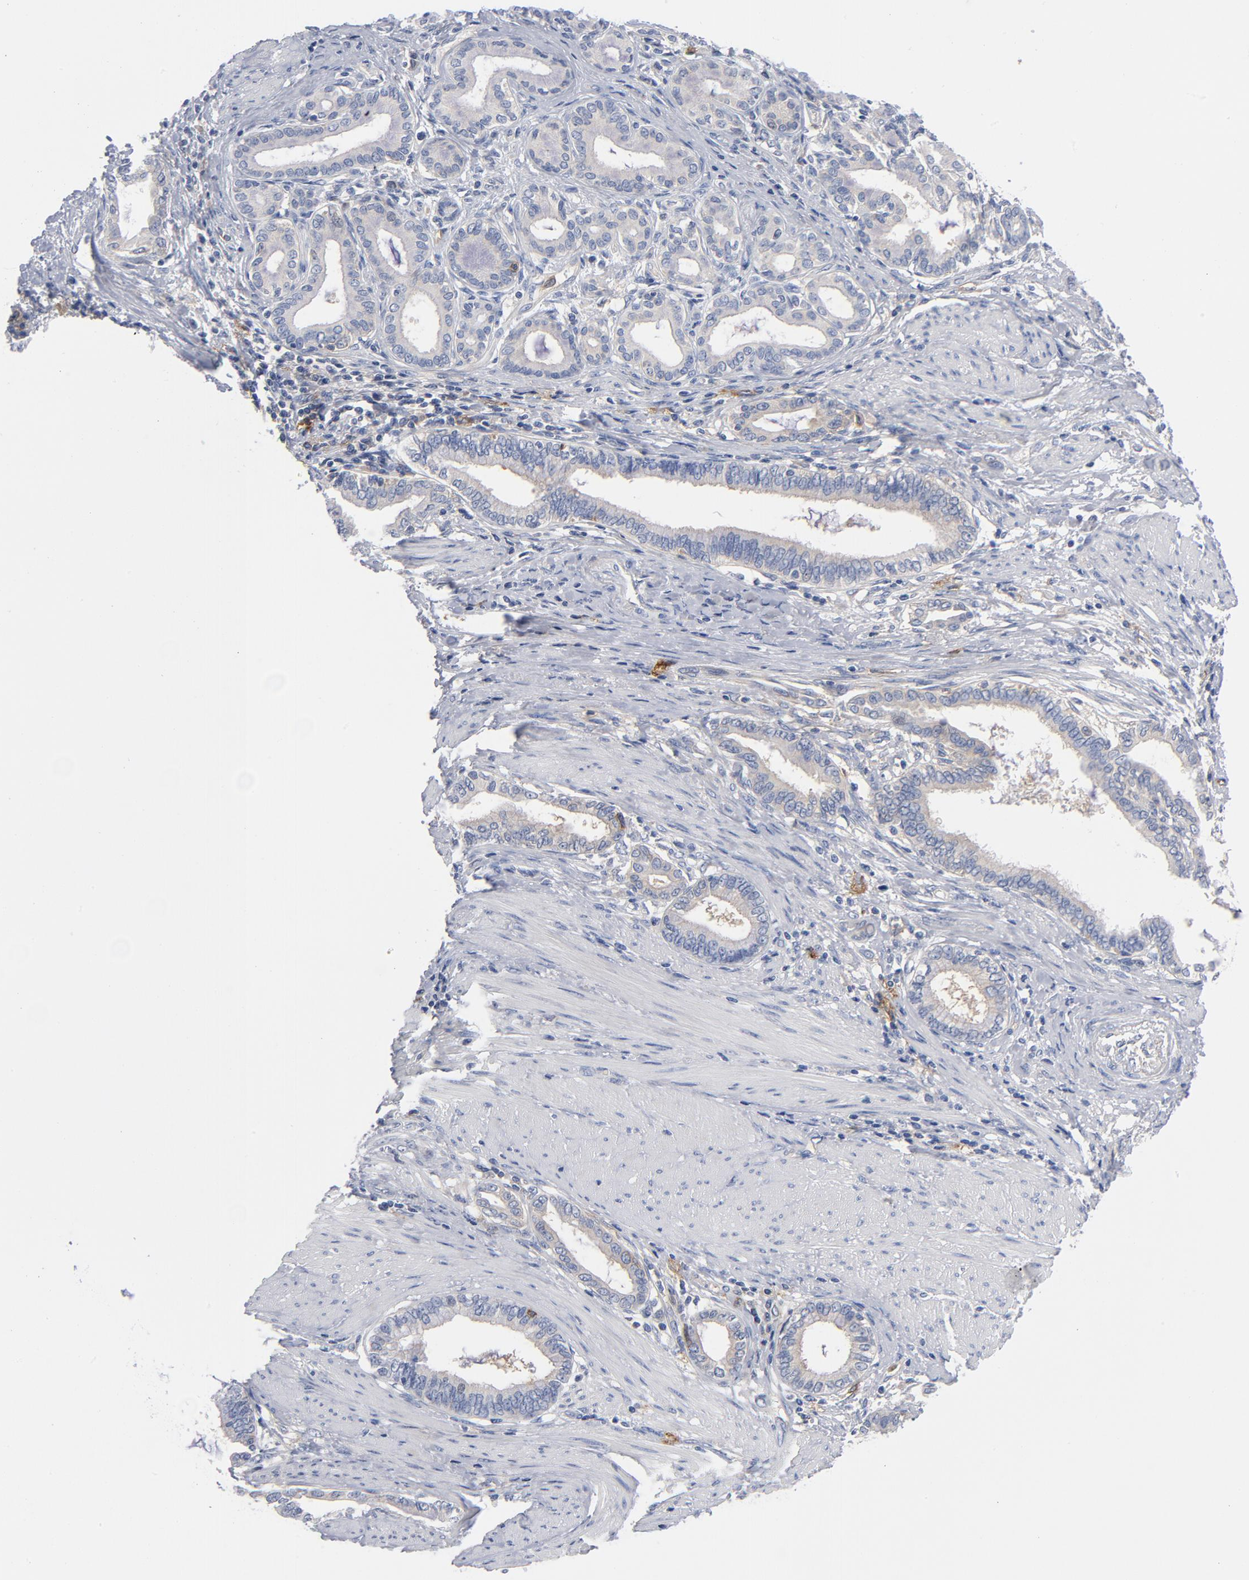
{"staining": {"intensity": "negative", "quantity": "none", "location": "none"}, "tissue": "pancreatic cancer", "cell_type": "Tumor cells", "image_type": "cancer", "snomed": [{"axis": "morphology", "description": "Adenocarcinoma, NOS"}, {"axis": "topography", "description": "Pancreas"}], "caption": "The histopathology image displays no staining of tumor cells in pancreatic cancer (adenocarcinoma).", "gene": "CD86", "patient": {"sex": "female", "age": 64}}